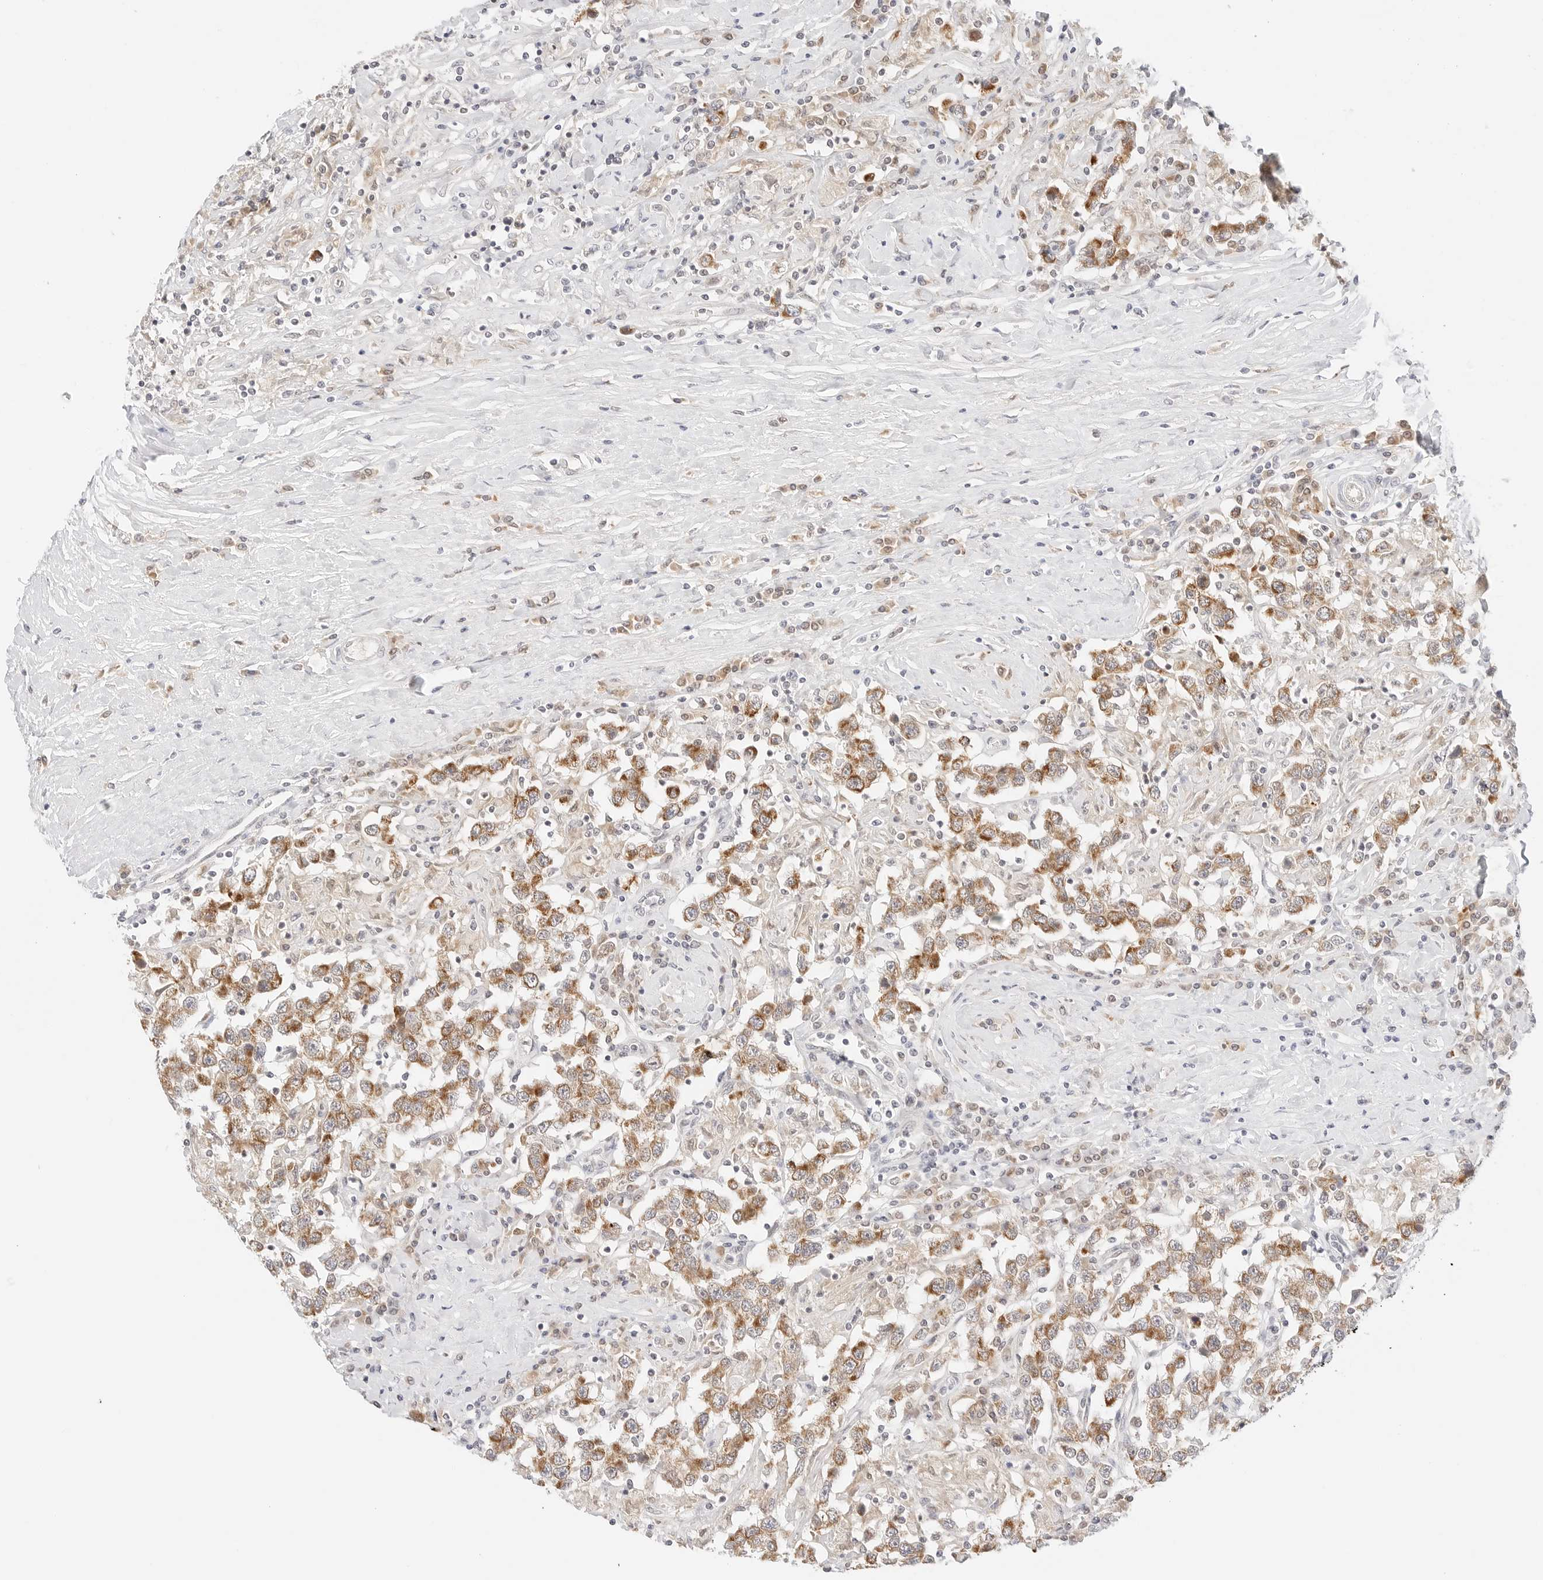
{"staining": {"intensity": "moderate", "quantity": ">75%", "location": "cytoplasmic/membranous"}, "tissue": "testis cancer", "cell_type": "Tumor cells", "image_type": "cancer", "snomed": [{"axis": "morphology", "description": "Seminoma, NOS"}, {"axis": "topography", "description": "Testis"}], "caption": "Immunohistochemical staining of testis cancer reveals moderate cytoplasmic/membranous protein expression in about >75% of tumor cells.", "gene": "ERO1B", "patient": {"sex": "male", "age": 41}}